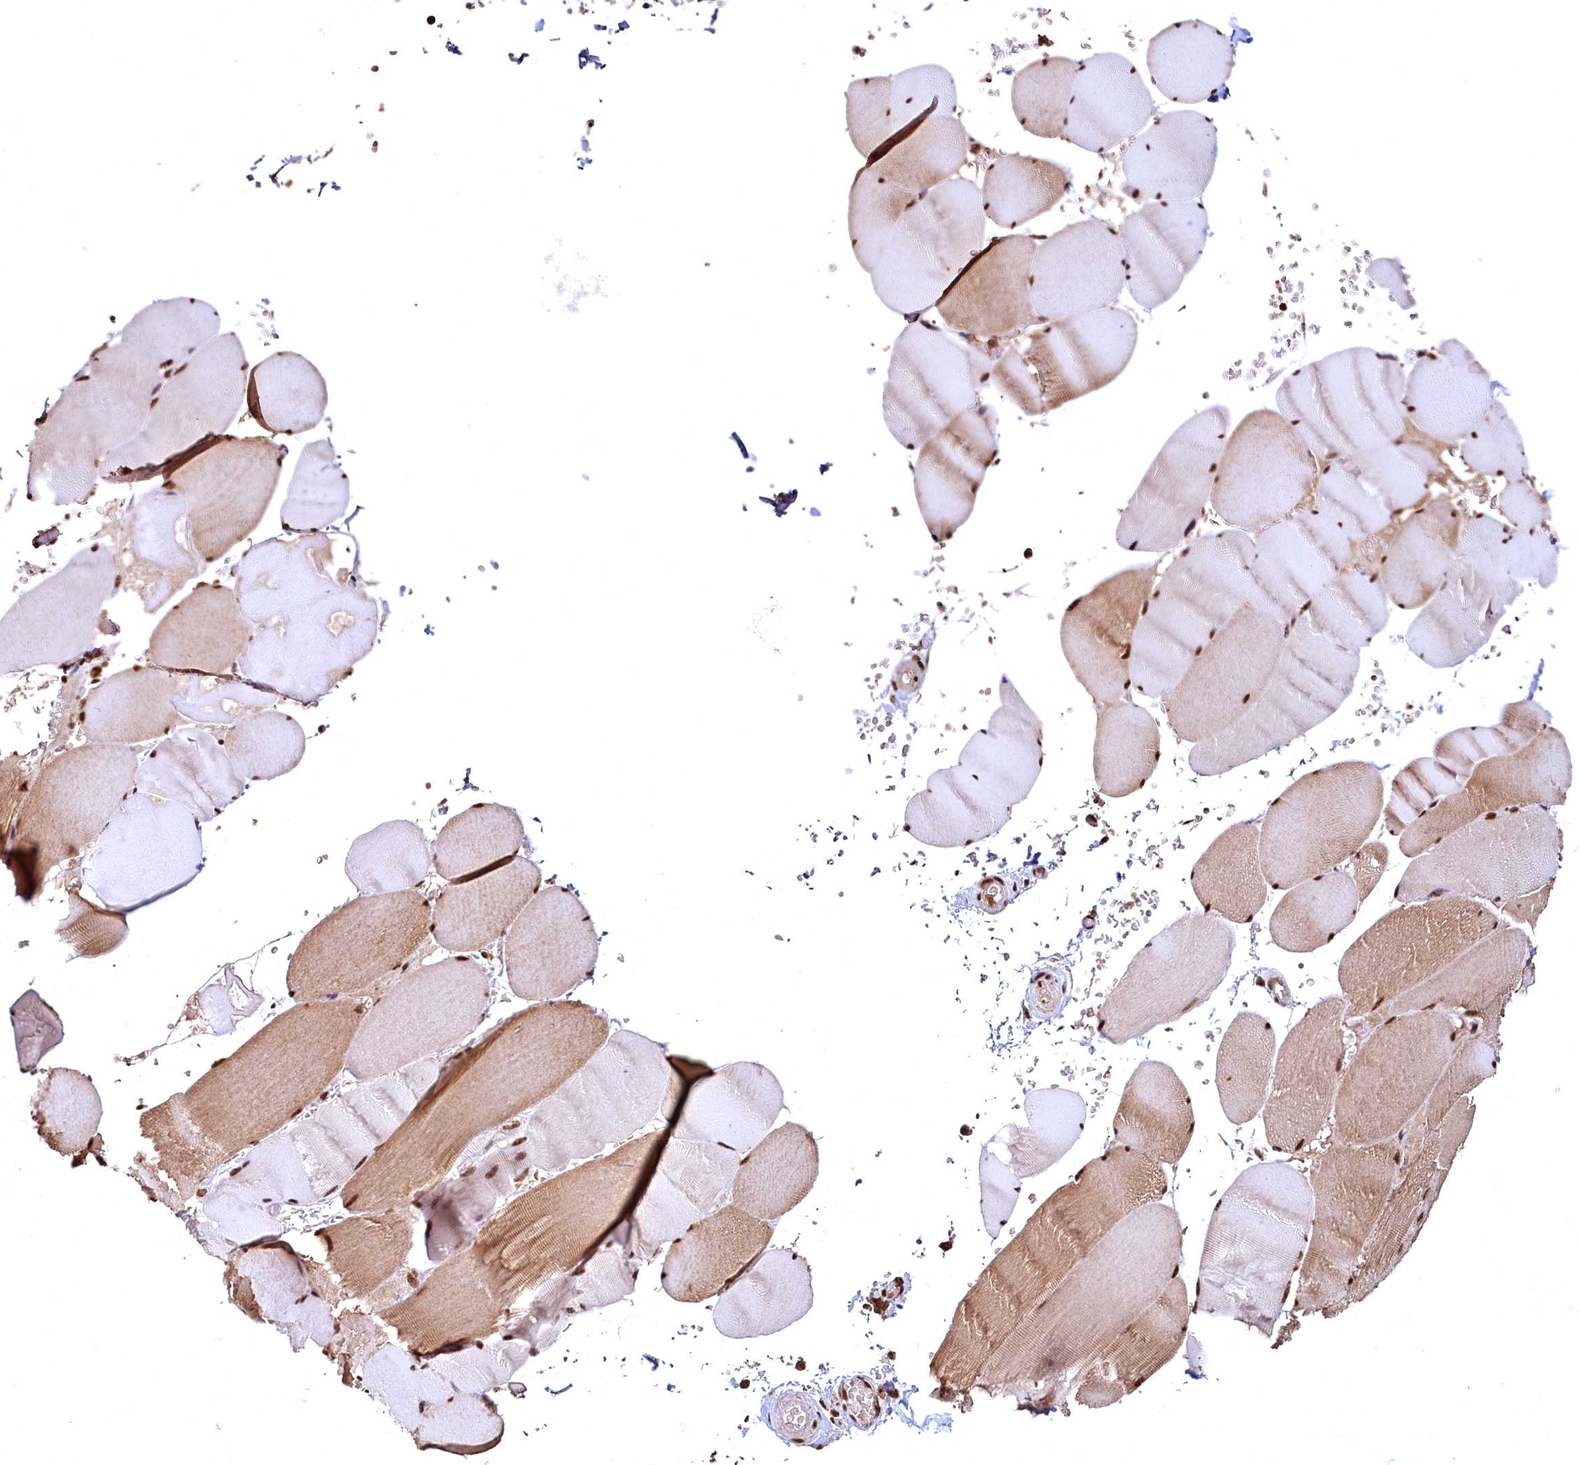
{"staining": {"intensity": "moderate", "quantity": ">75%", "location": "cytoplasmic/membranous,nuclear"}, "tissue": "skeletal muscle", "cell_type": "Myocytes", "image_type": "normal", "snomed": [{"axis": "morphology", "description": "Normal tissue, NOS"}, {"axis": "topography", "description": "Skeletal muscle"}, {"axis": "topography", "description": "Head-Neck"}], "caption": "A histopathology image of human skeletal muscle stained for a protein shows moderate cytoplasmic/membranous,nuclear brown staining in myocytes. The staining is performed using DAB (3,3'-diaminobenzidine) brown chromogen to label protein expression. The nuclei are counter-stained blue using hematoxylin.", "gene": "RSRC2", "patient": {"sex": "male", "age": 66}}